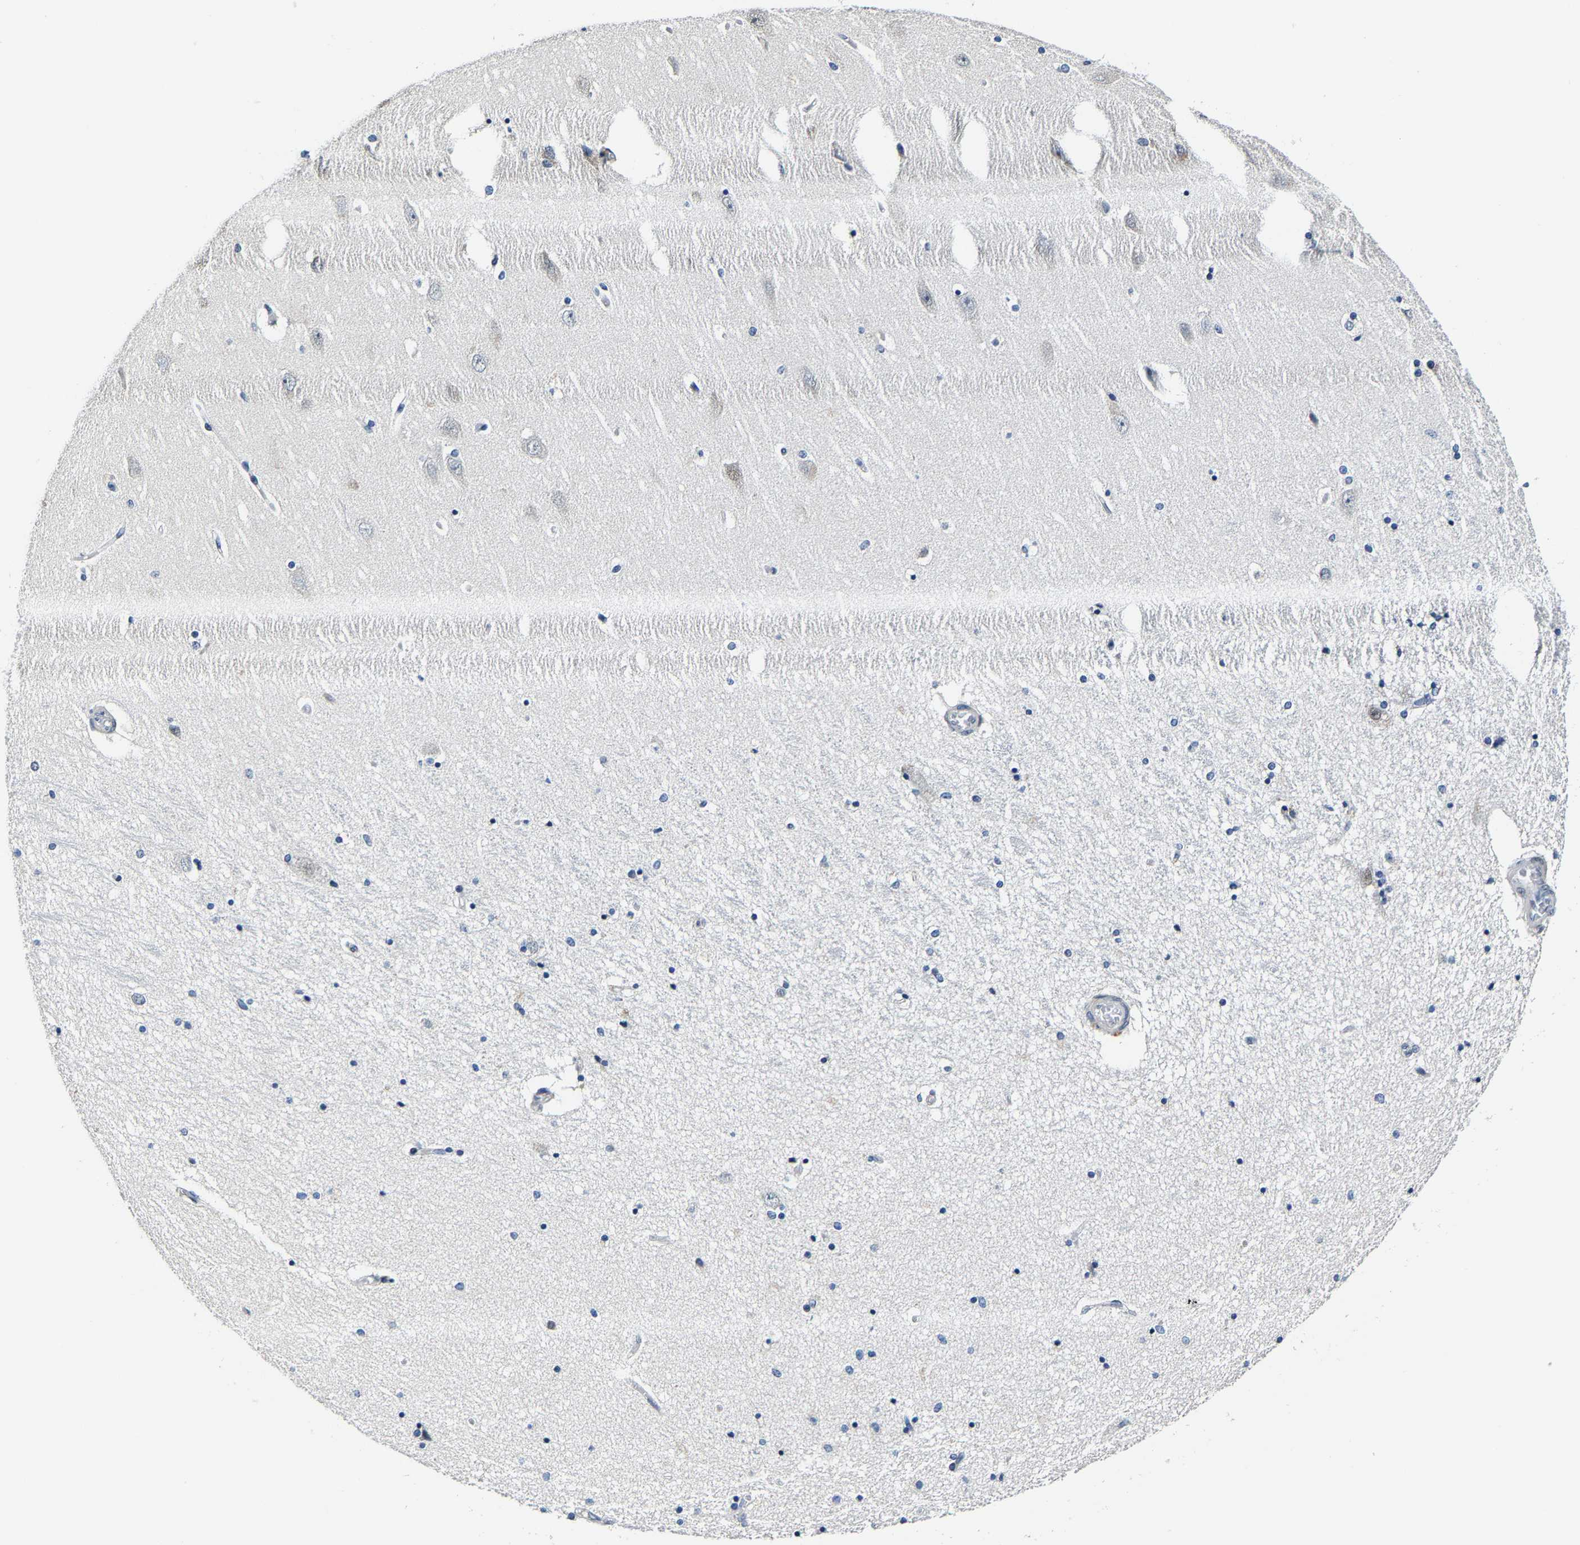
{"staining": {"intensity": "negative", "quantity": "none", "location": "none"}, "tissue": "hippocampus", "cell_type": "Glial cells", "image_type": "normal", "snomed": [{"axis": "morphology", "description": "Normal tissue, NOS"}, {"axis": "topography", "description": "Hippocampus"}], "caption": "The micrograph demonstrates no significant expression in glial cells of hippocampus.", "gene": "METTL1", "patient": {"sex": "female", "age": 54}}